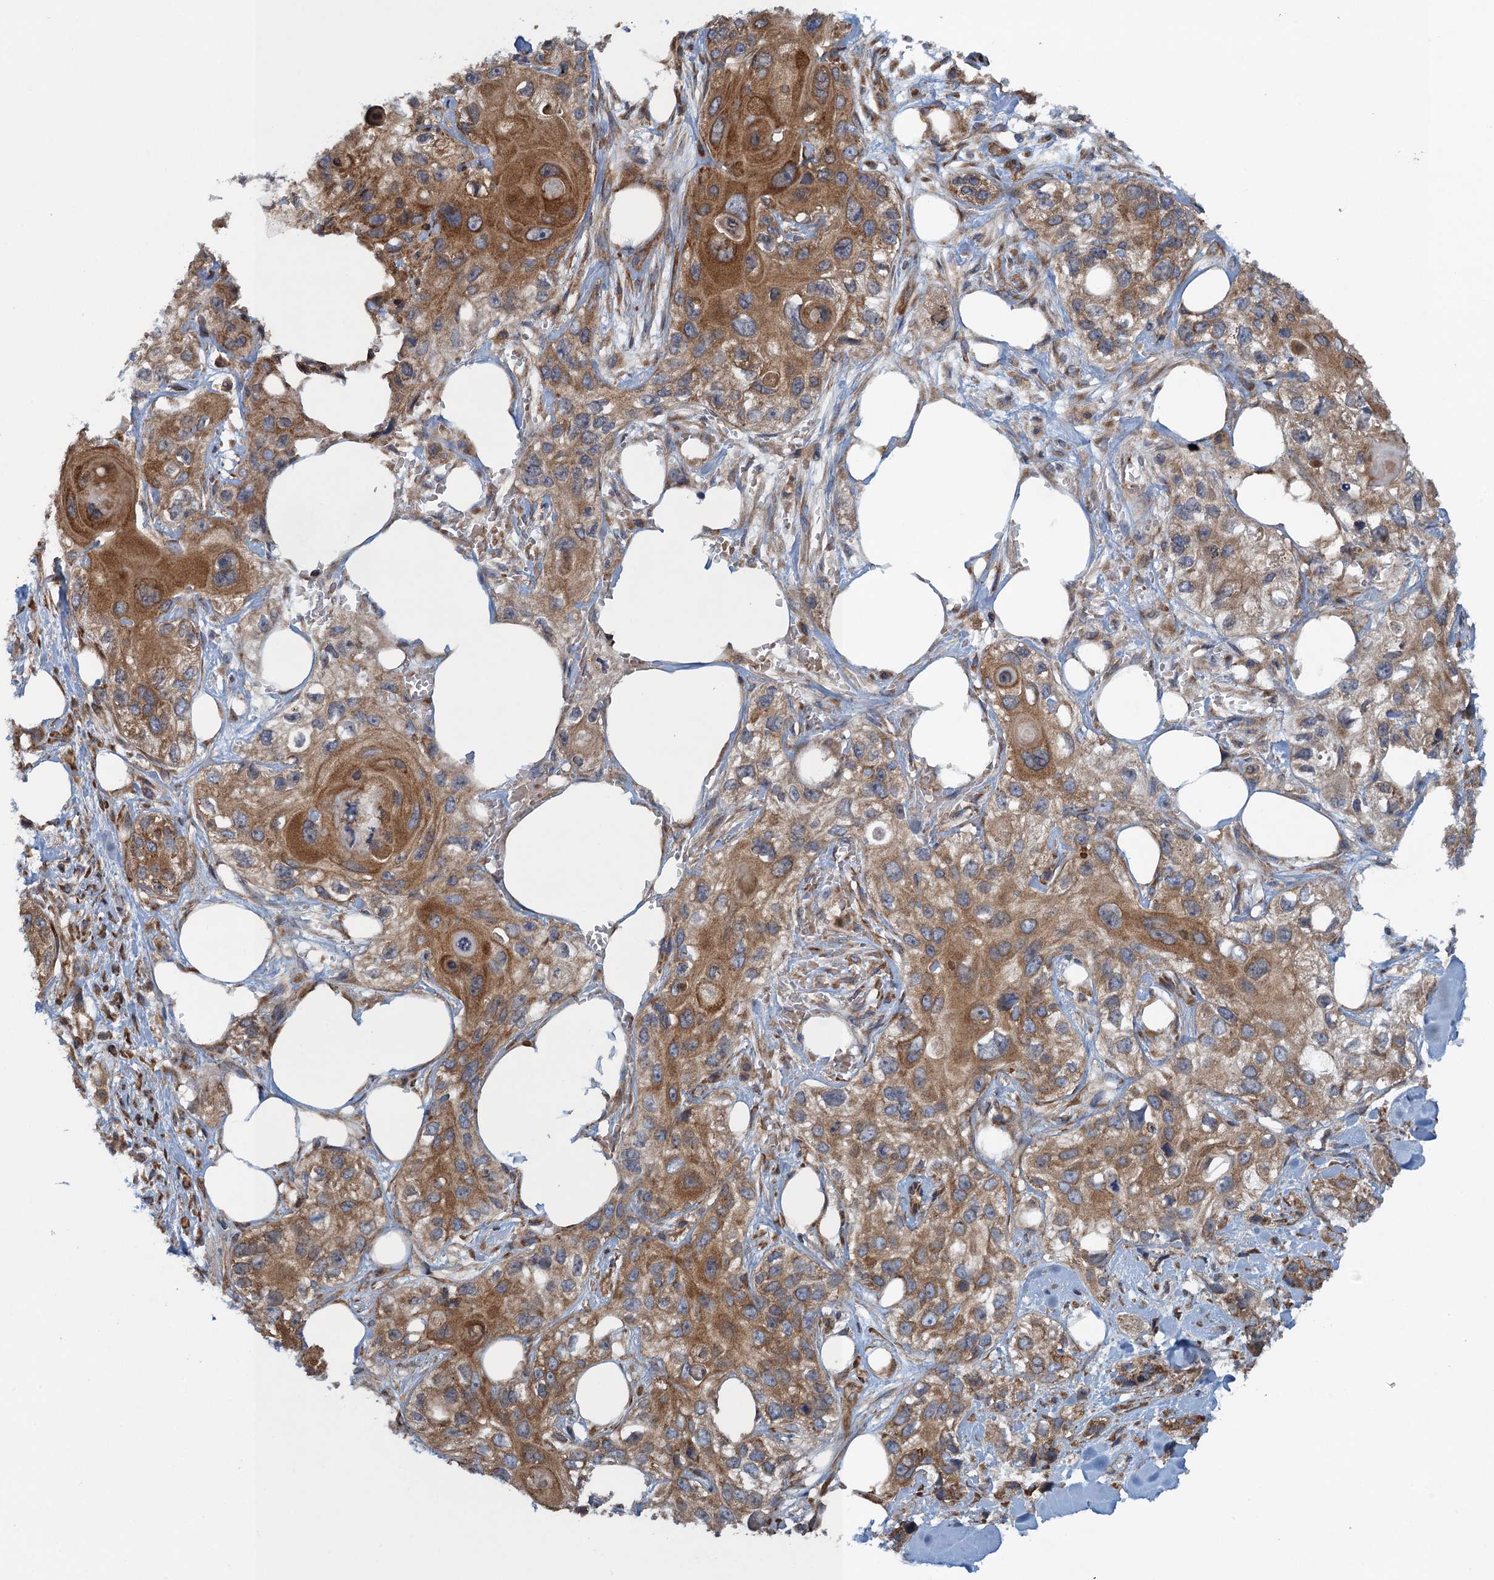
{"staining": {"intensity": "moderate", "quantity": ">75%", "location": "cytoplasmic/membranous"}, "tissue": "skin cancer", "cell_type": "Tumor cells", "image_type": "cancer", "snomed": [{"axis": "morphology", "description": "Normal tissue, NOS"}, {"axis": "morphology", "description": "Squamous cell carcinoma, NOS"}, {"axis": "topography", "description": "Skin"}], "caption": "Protein staining shows moderate cytoplasmic/membranous staining in approximately >75% of tumor cells in skin squamous cell carcinoma.", "gene": "MDM1", "patient": {"sex": "male", "age": 72}}